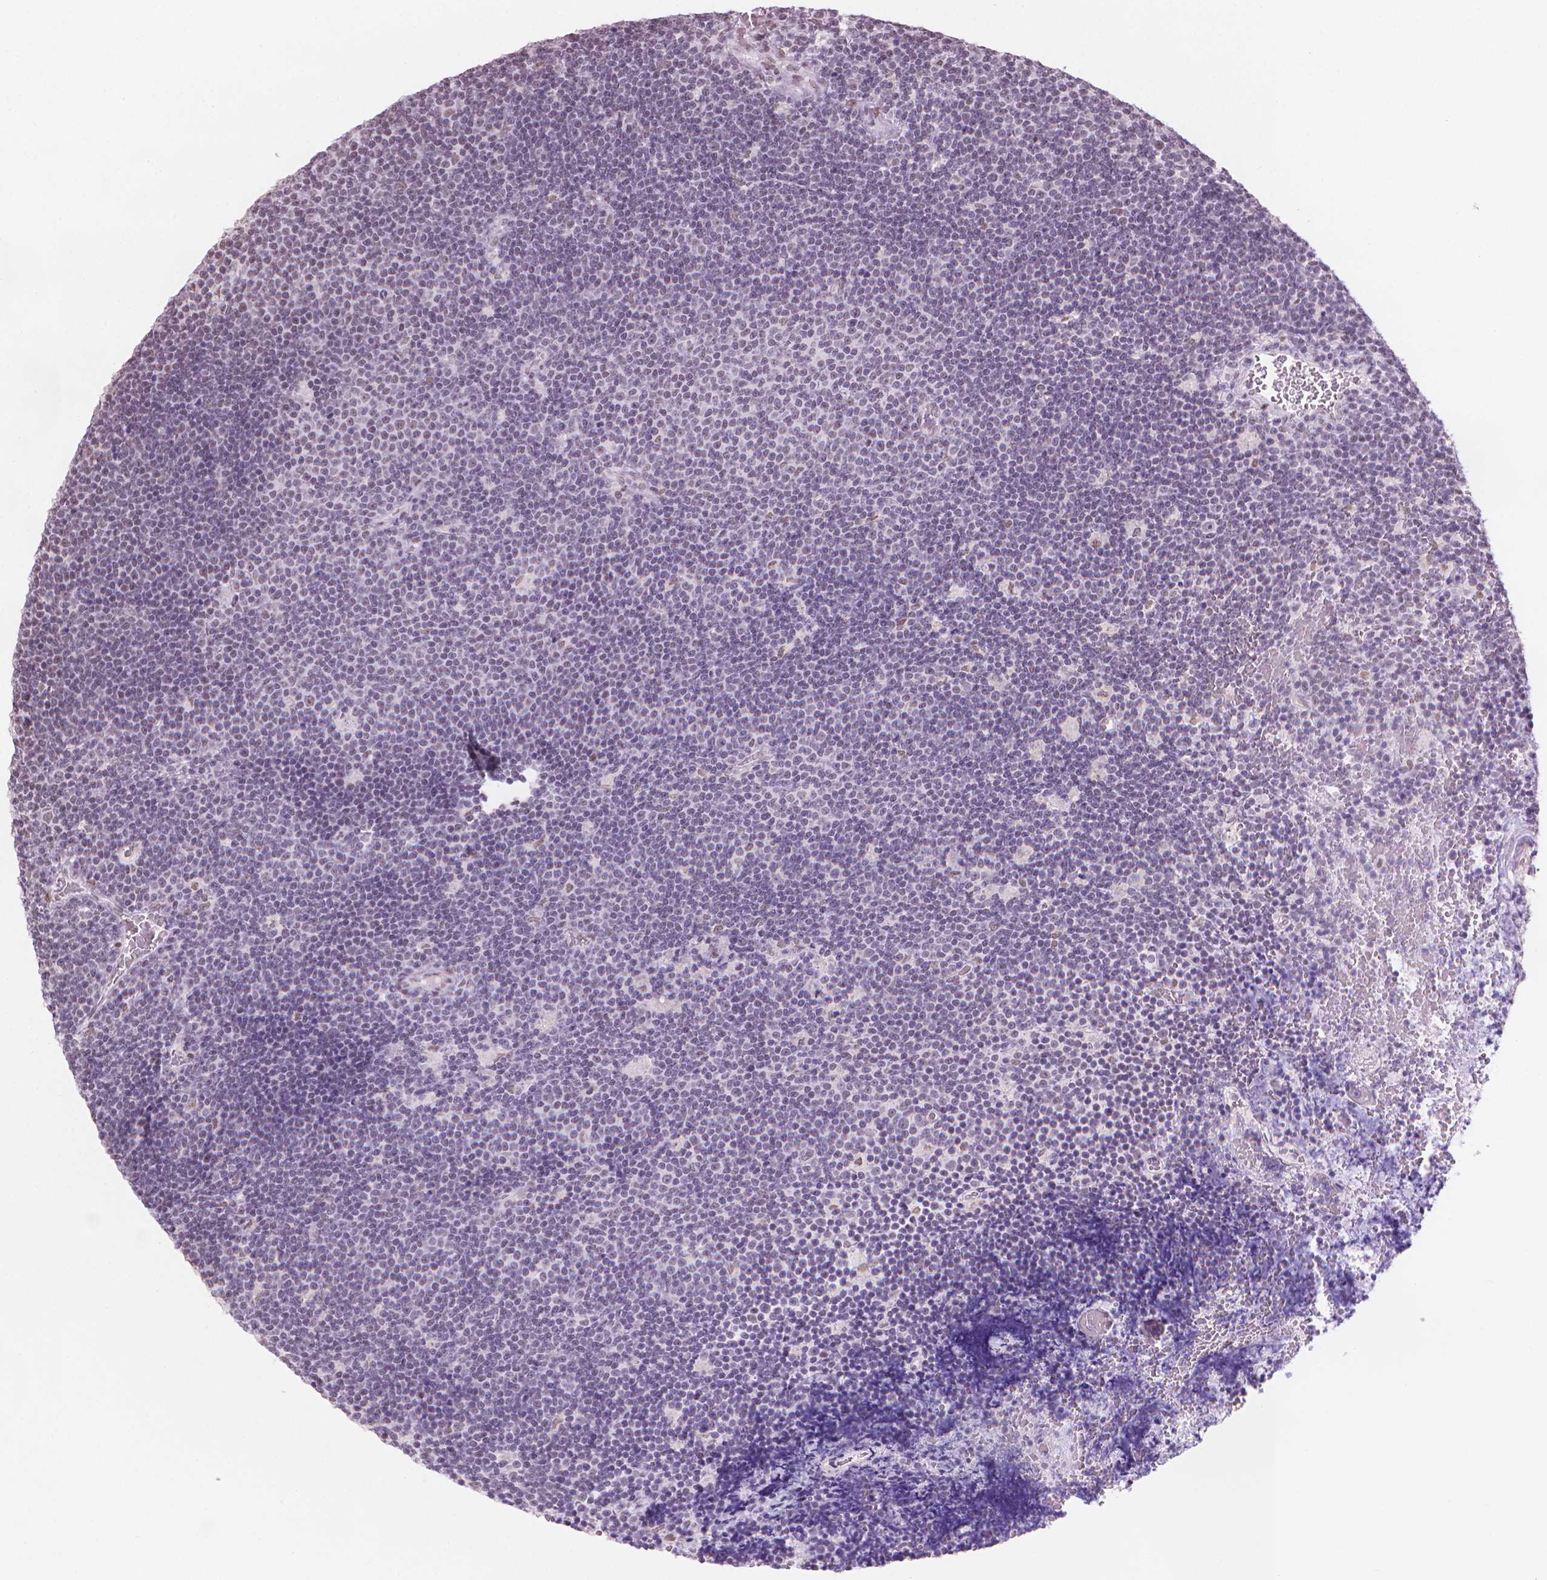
{"staining": {"intensity": "negative", "quantity": "none", "location": "none"}, "tissue": "lymphoma", "cell_type": "Tumor cells", "image_type": "cancer", "snomed": [{"axis": "morphology", "description": "Malignant lymphoma, non-Hodgkin's type, Low grade"}, {"axis": "topography", "description": "Brain"}], "caption": "Immunohistochemistry of human lymphoma exhibits no expression in tumor cells. The staining was performed using DAB (3,3'-diaminobenzidine) to visualize the protein expression in brown, while the nuclei were stained in blue with hematoxylin (Magnification: 20x).", "gene": "PIAS2", "patient": {"sex": "female", "age": 66}}